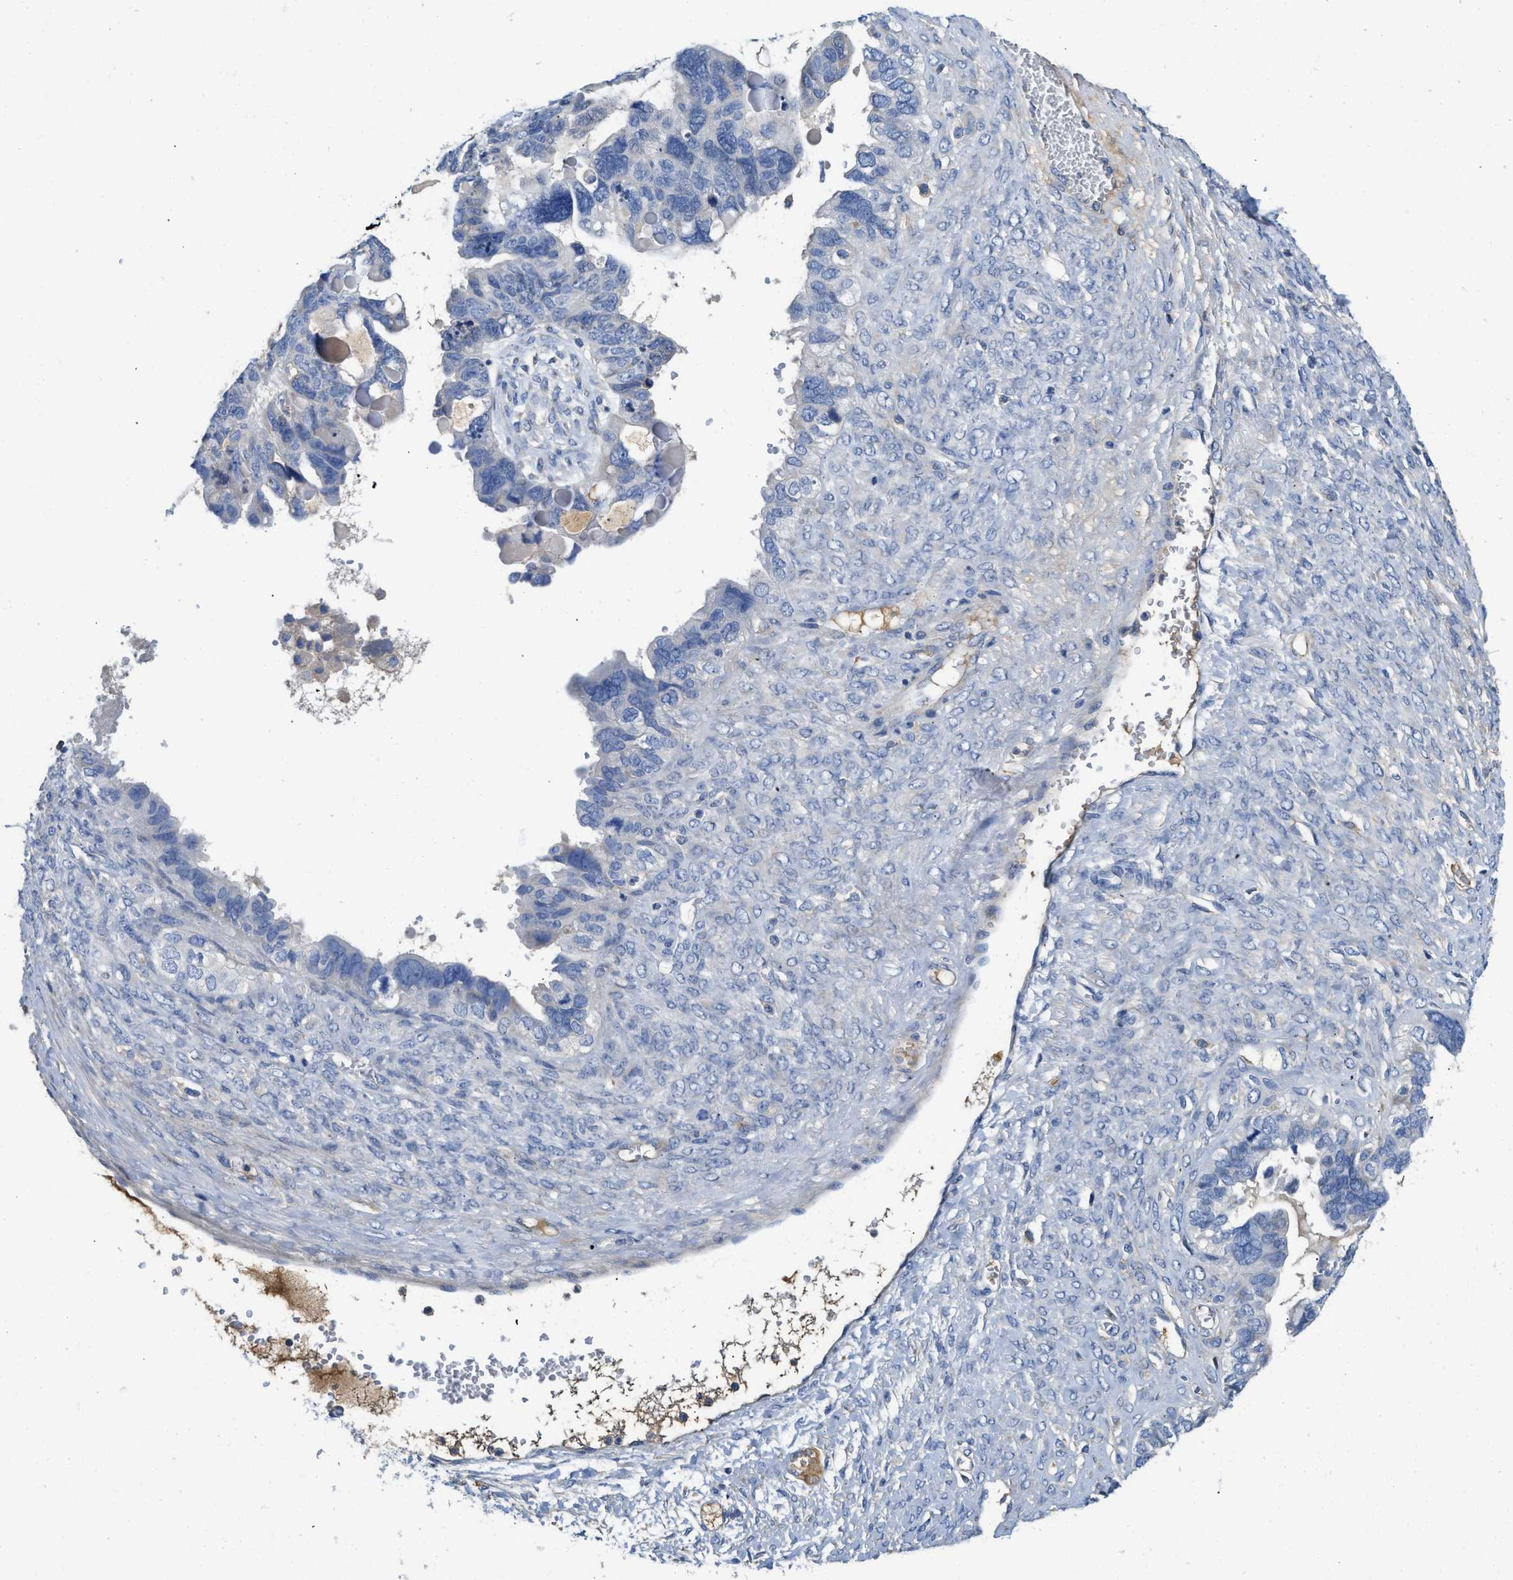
{"staining": {"intensity": "negative", "quantity": "none", "location": "none"}, "tissue": "ovarian cancer", "cell_type": "Tumor cells", "image_type": "cancer", "snomed": [{"axis": "morphology", "description": "Cystadenocarcinoma, serous, NOS"}, {"axis": "topography", "description": "Ovary"}], "caption": "This is an immunohistochemistry (IHC) histopathology image of ovarian serous cystadenocarcinoma. There is no expression in tumor cells.", "gene": "C1S", "patient": {"sex": "female", "age": 79}}